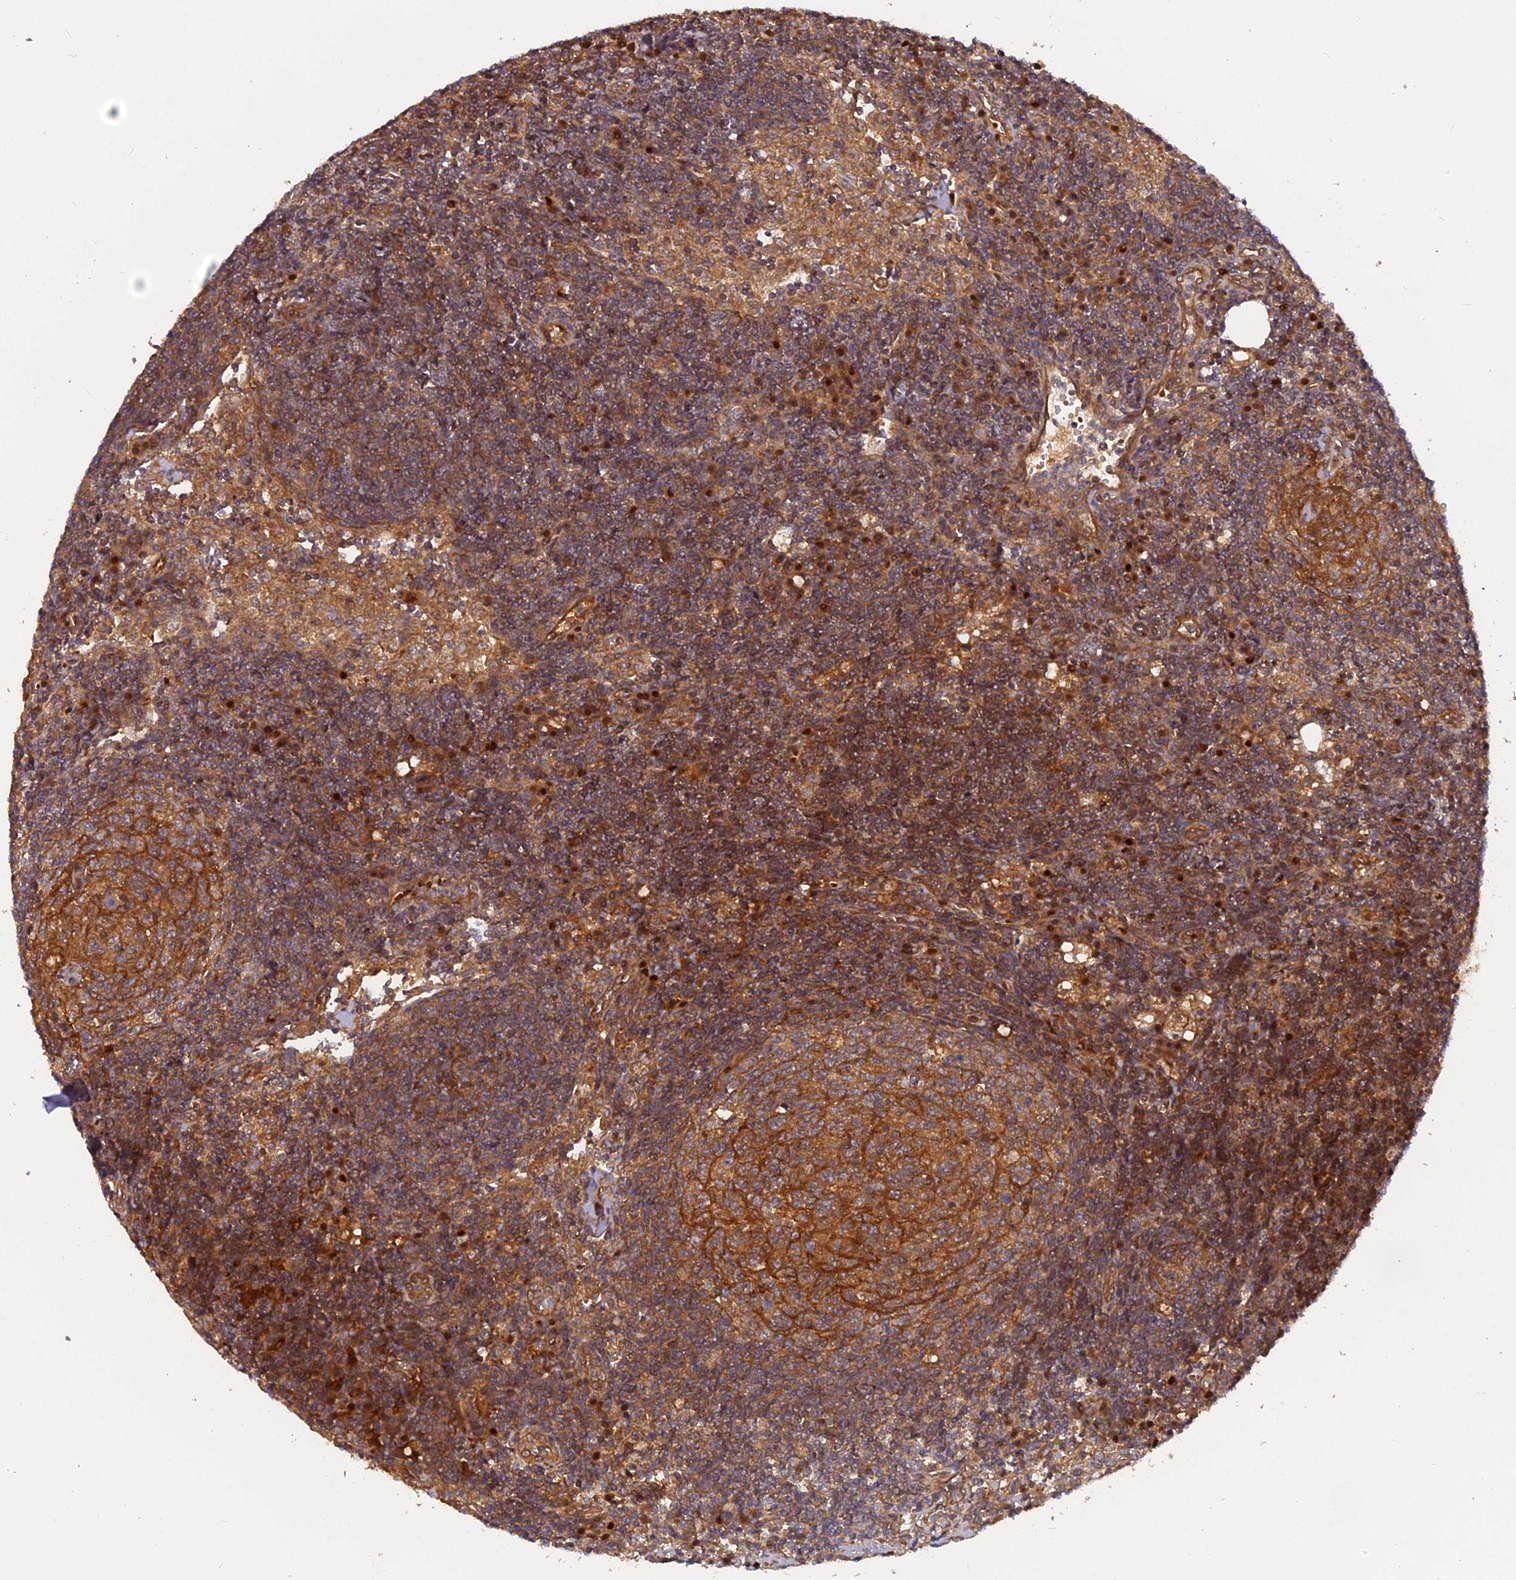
{"staining": {"intensity": "moderate", "quantity": ">75%", "location": "cytoplasmic/membranous"}, "tissue": "lymph node", "cell_type": "Germinal center cells", "image_type": "normal", "snomed": [{"axis": "morphology", "description": "Normal tissue, NOS"}, {"axis": "topography", "description": "Lymph node"}], "caption": "Germinal center cells display medium levels of moderate cytoplasmic/membranous positivity in approximately >75% of cells in benign human lymph node. (Brightfield microscopy of DAB IHC at high magnification).", "gene": "ARL2BP", "patient": {"sex": "female", "age": 73}}